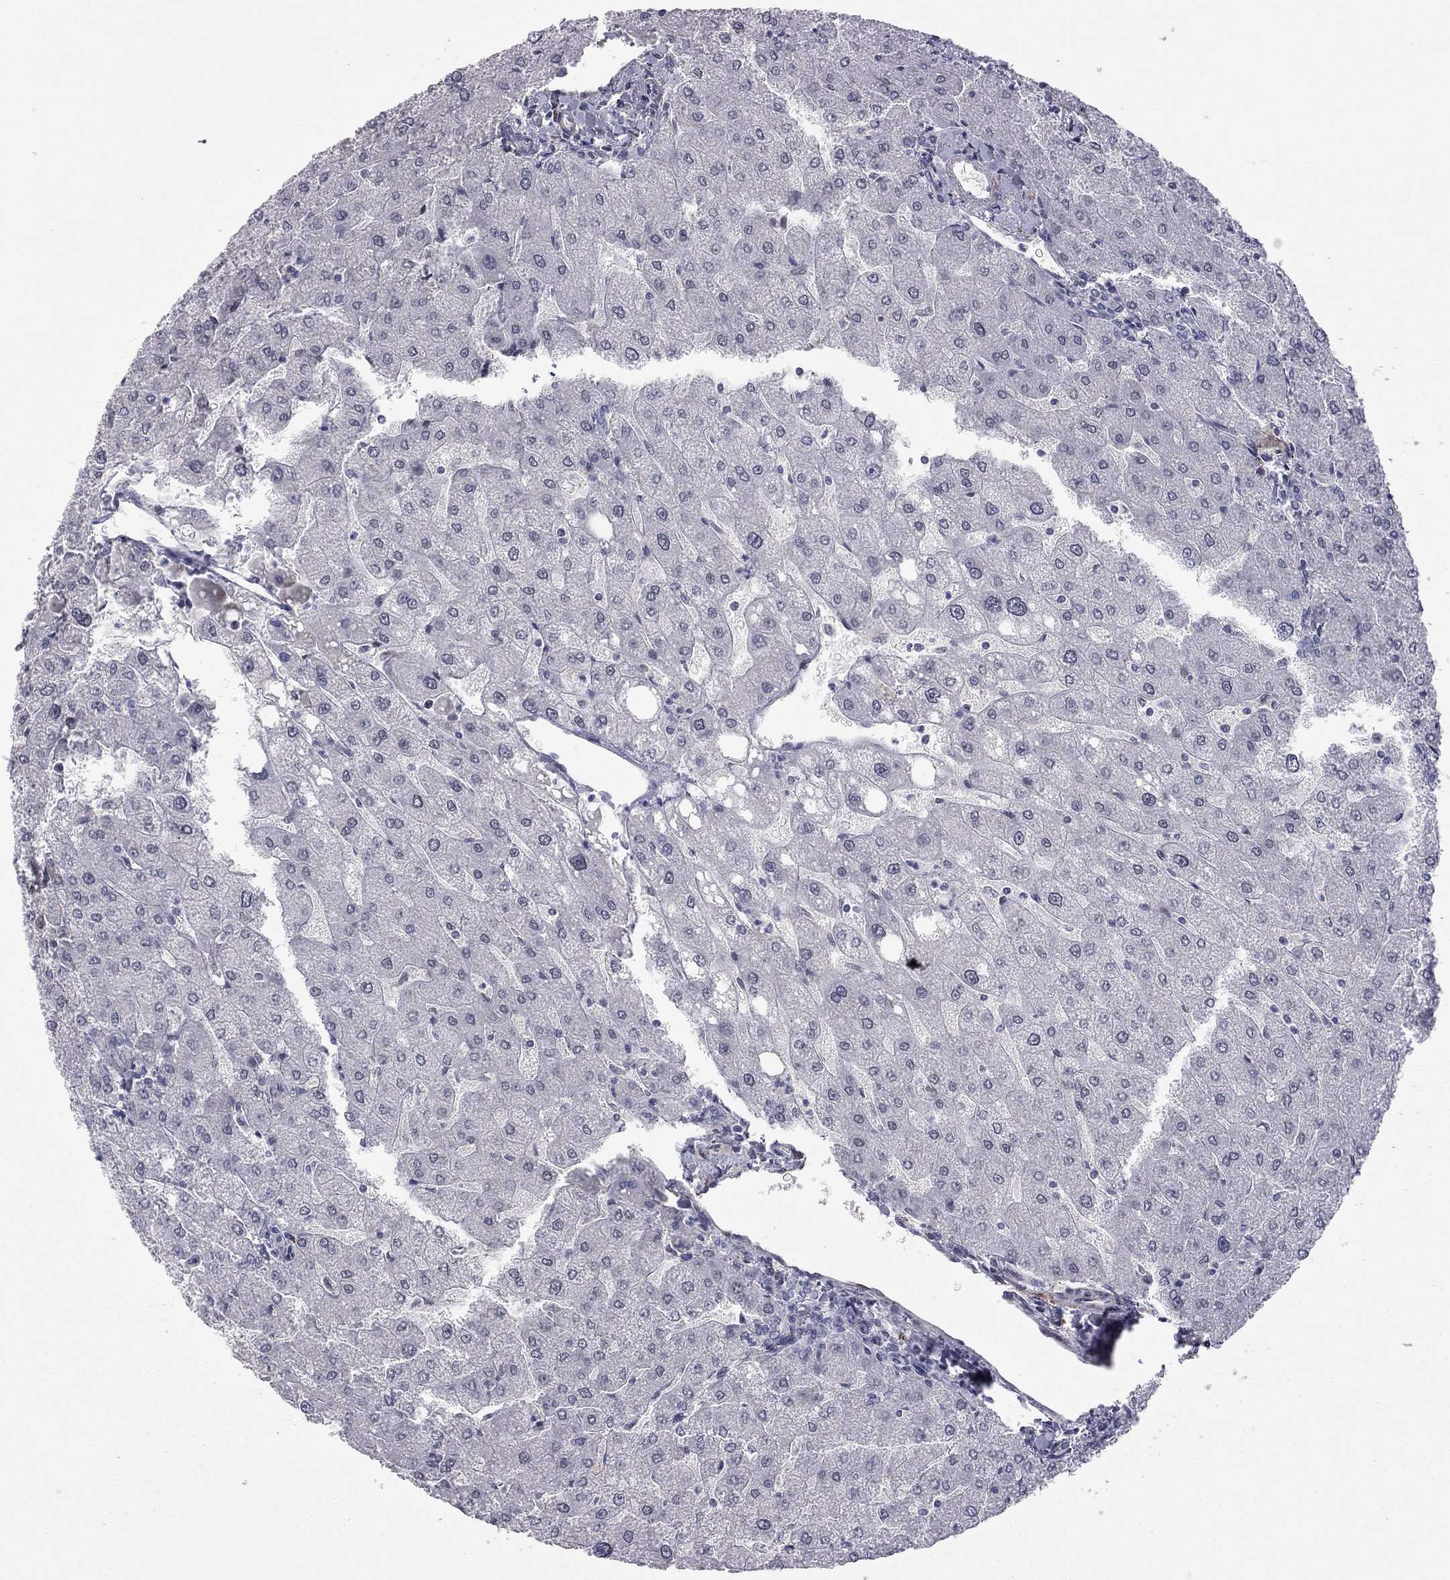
{"staining": {"intensity": "negative", "quantity": "none", "location": "none"}, "tissue": "liver", "cell_type": "Cholangiocytes", "image_type": "normal", "snomed": [{"axis": "morphology", "description": "Normal tissue, NOS"}, {"axis": "topography", "description": "Liver"}], "caption": "Human liver stained for a protein using immunohistochemistry (IHC) demonstrates no expression in cholangiocytes.", "gene": "MC3R", "patient": {"sex": "male", "age": 67}}